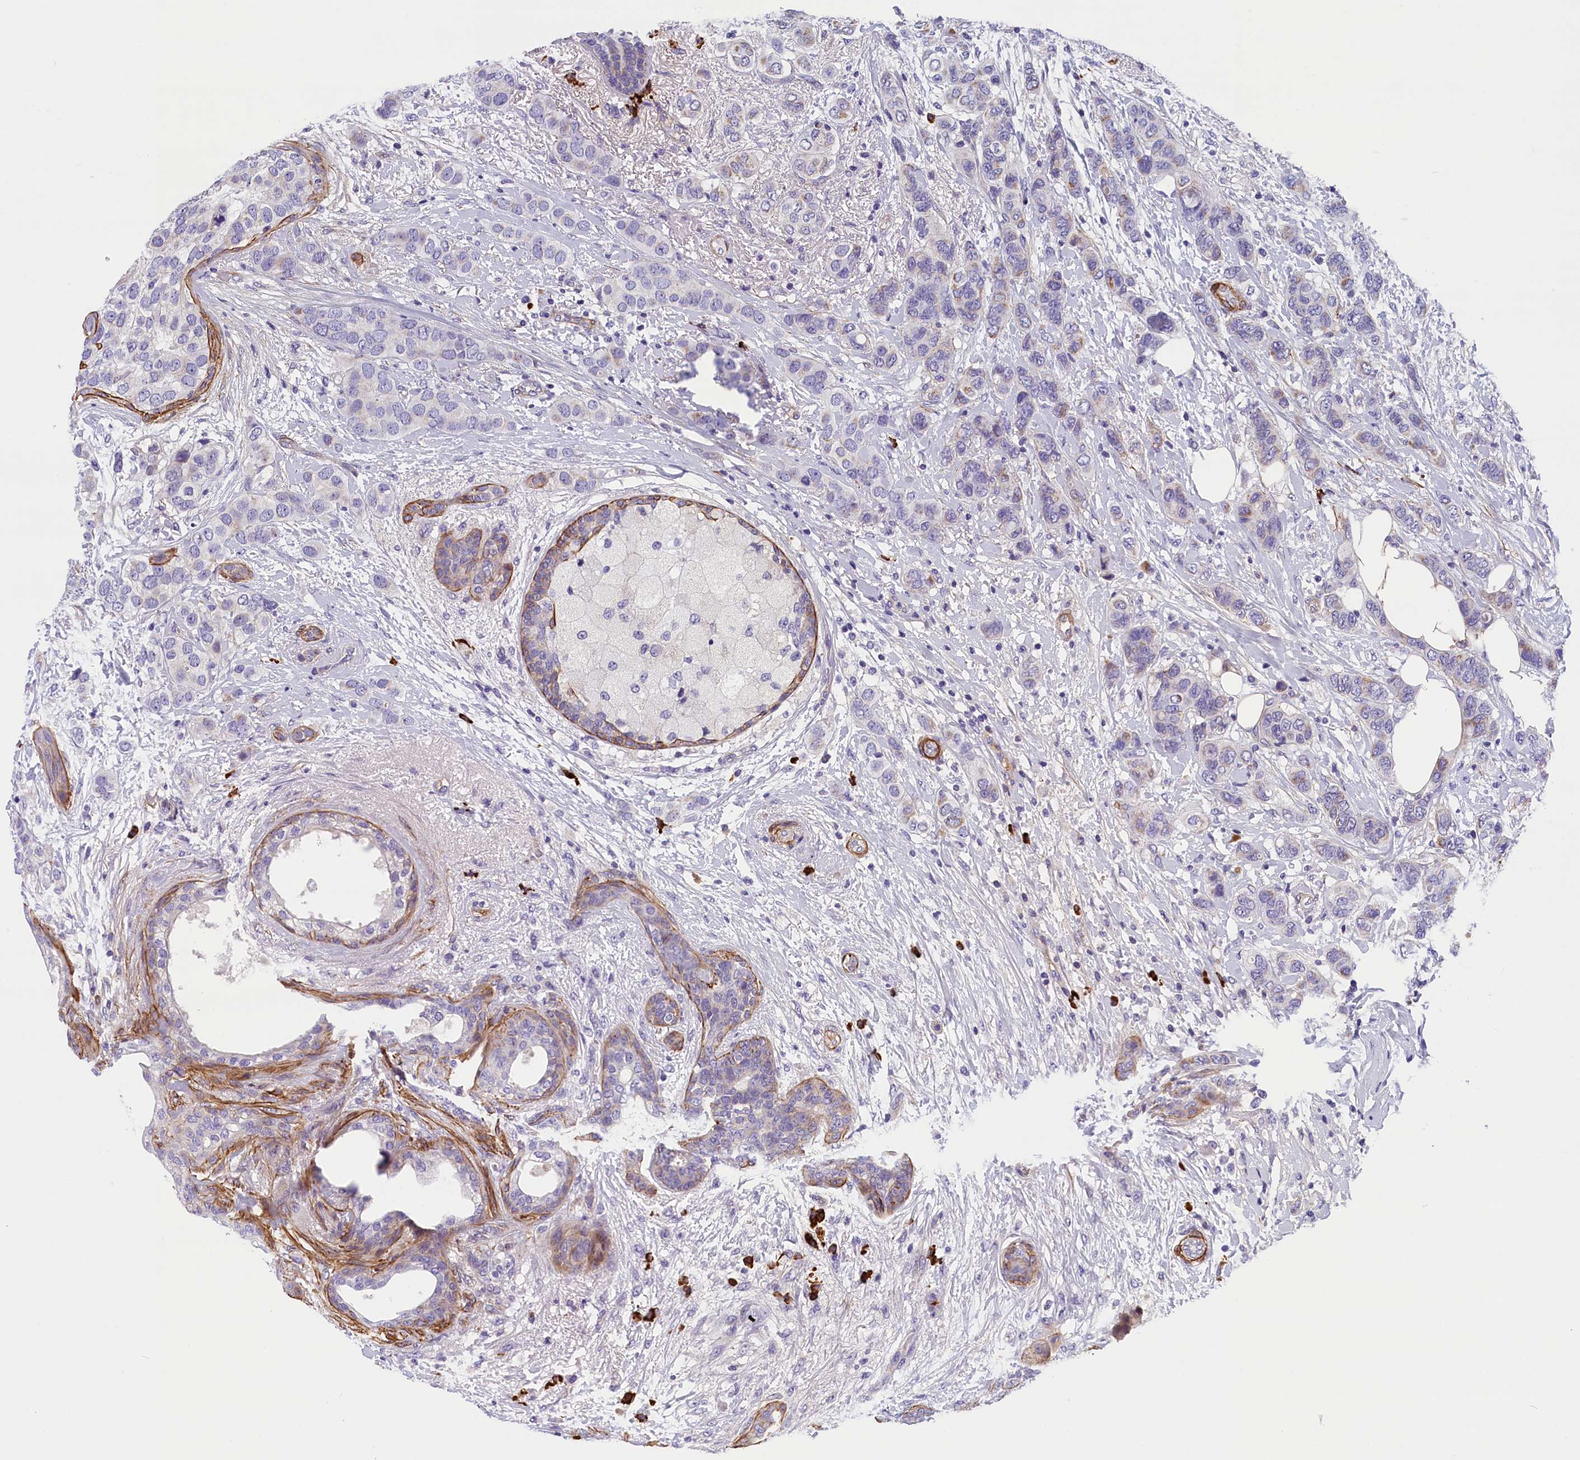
{"staining": {"intensity": "negative", "quantity": "none", "location": "none"}, "tissue": "breast cancer", "cell_type": "Tumor cells", "image_type": "cancer", "snomed": [{"axis": "morphology", "description": "Lobular carcinoma"}, {"axis": "topography", "description": "Breast"}], "caption": "There is no significant staining in tumor cells of breast lobular carcinoma.", "gene": "BCL2L13", "patient": {"sex": "female", "age": 51}}